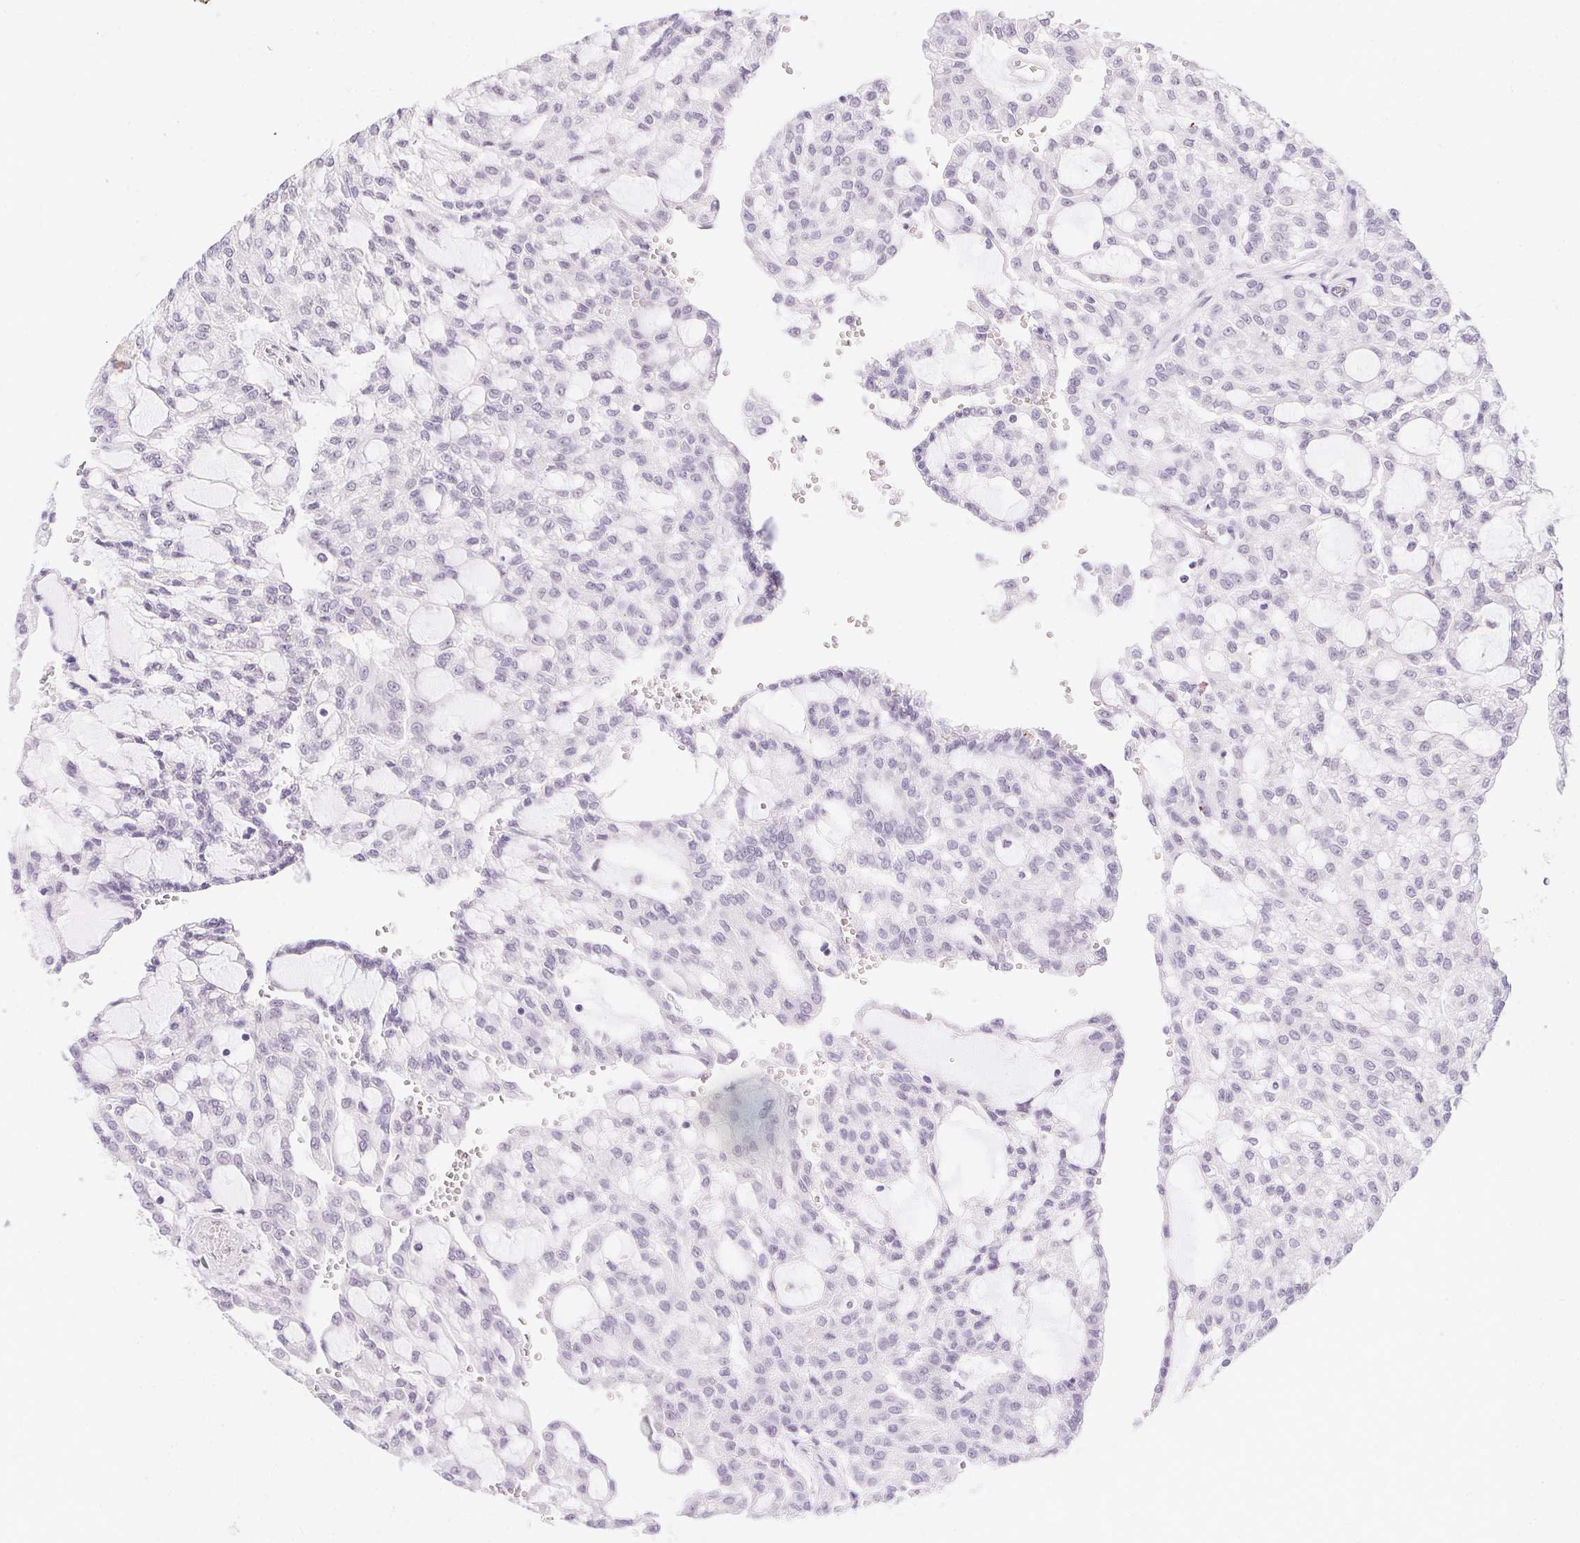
{"staining": {"intensity": "negative", "quantity": "none", "location": "none"}, "tissue": "renal cancer", "cell_type": "Tumor cells", "image_type": "cancer", "snomed": [{"axis": "morphology", "description": "Adenocarcinoma, NOS"}, {"axis": "topography", "description": "Kidney"}], "caption": "There is no significant positivity in tumor cells of renal cancer.", "gene": "MORC1", "patient": {"sex": "male", "age": 63}}